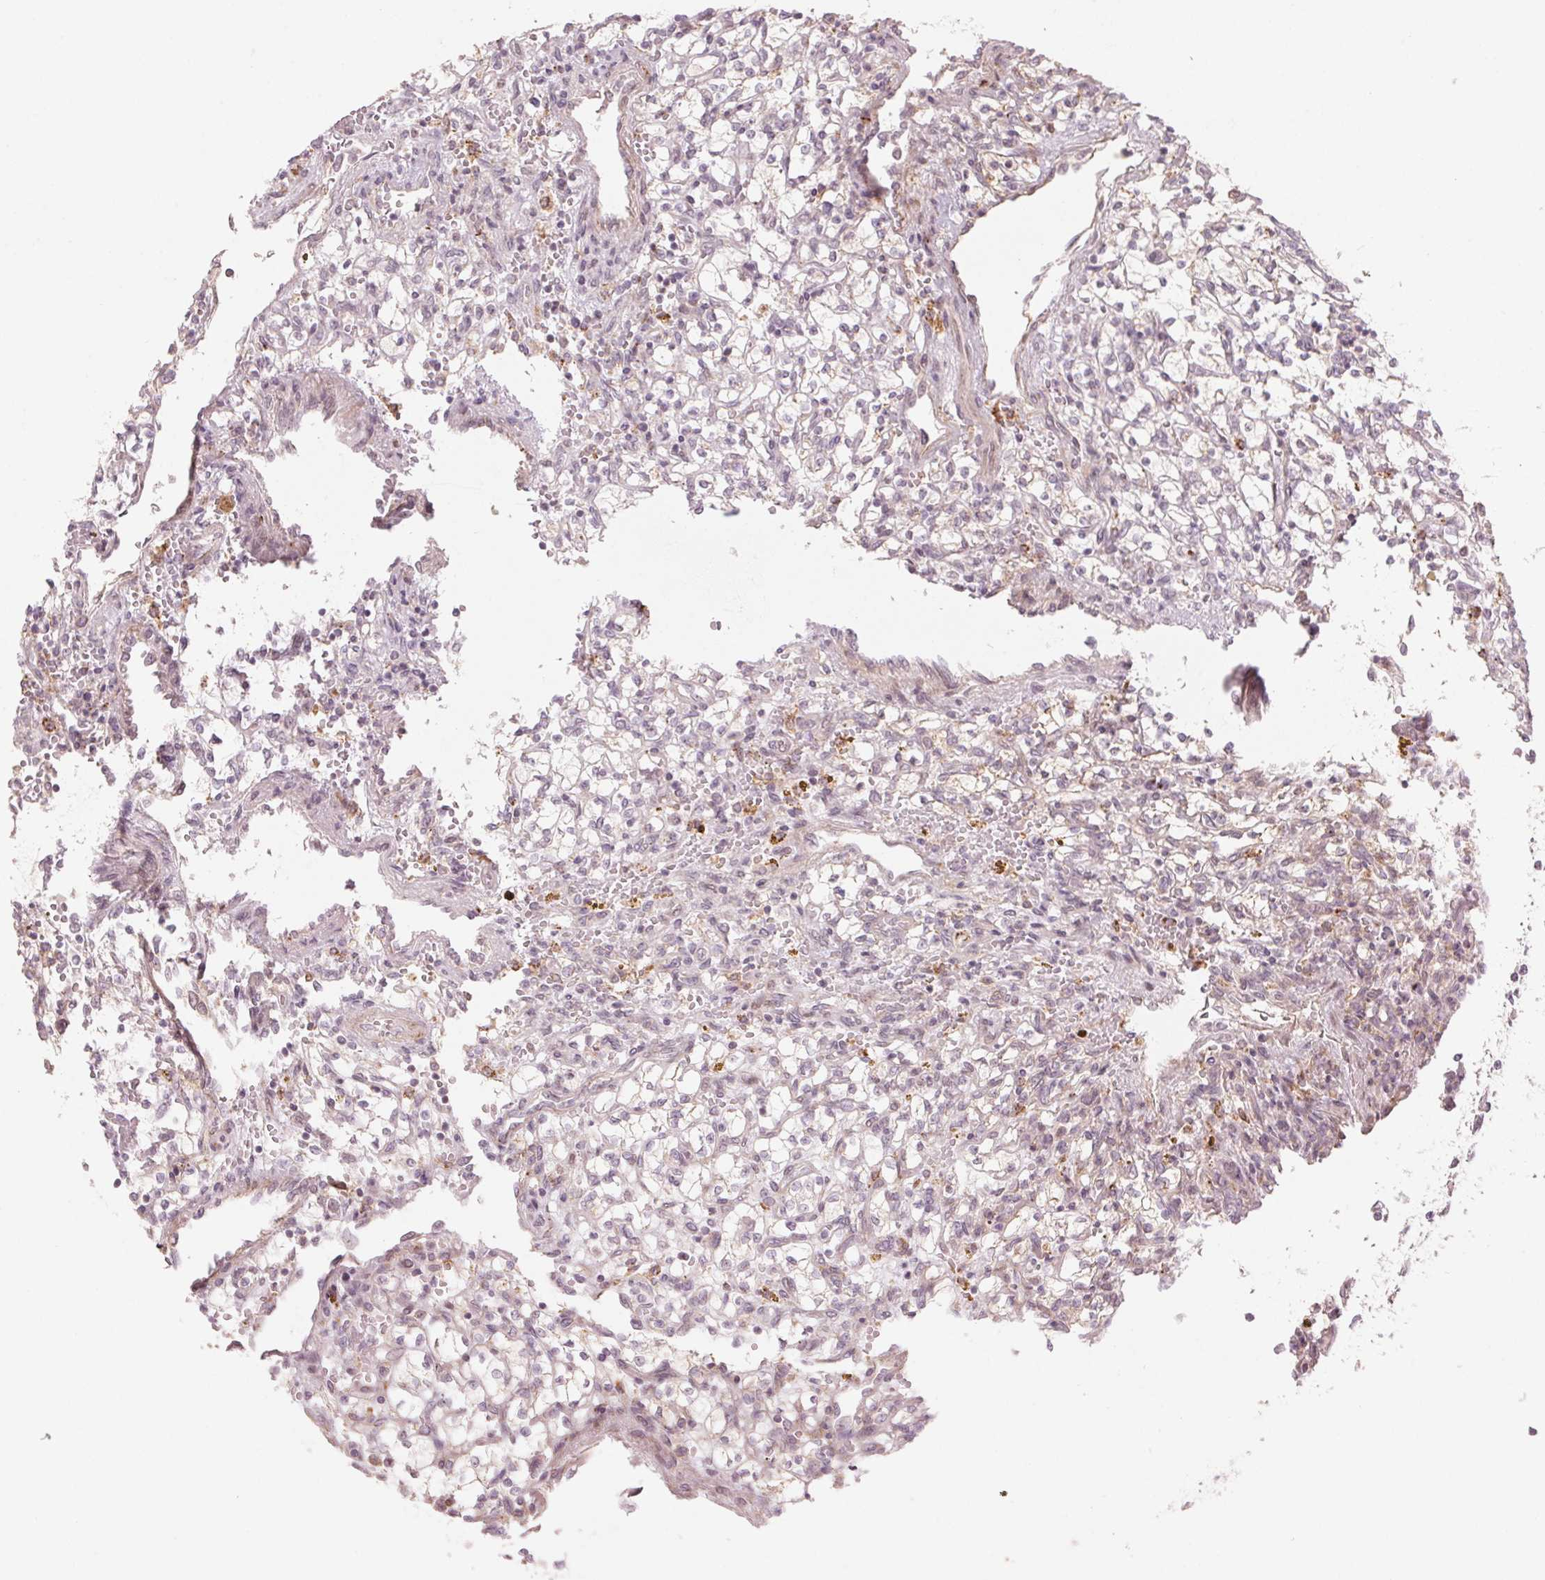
{"staining": {"intensity": "negative", "quantity": "none", "location": "none"}, "tissue": "renal cancer", "cell_type": "Tumor cells", "image_type": "cancer", "snomed": [{"axis": "morphology", "description": "Adenocarcinoma, NOS"}, {"axis": "topography", "description": "Kidney"}], "caption": "Tumor cells are negative for protein expression in human renal adenocarcinoma. (DAB (3,3'-diaminobenzidine) IHC visualized using brightfield microscopy, high magnification).", "gene": "TMED6", "patient": {"sex": "female", "age": 64}}